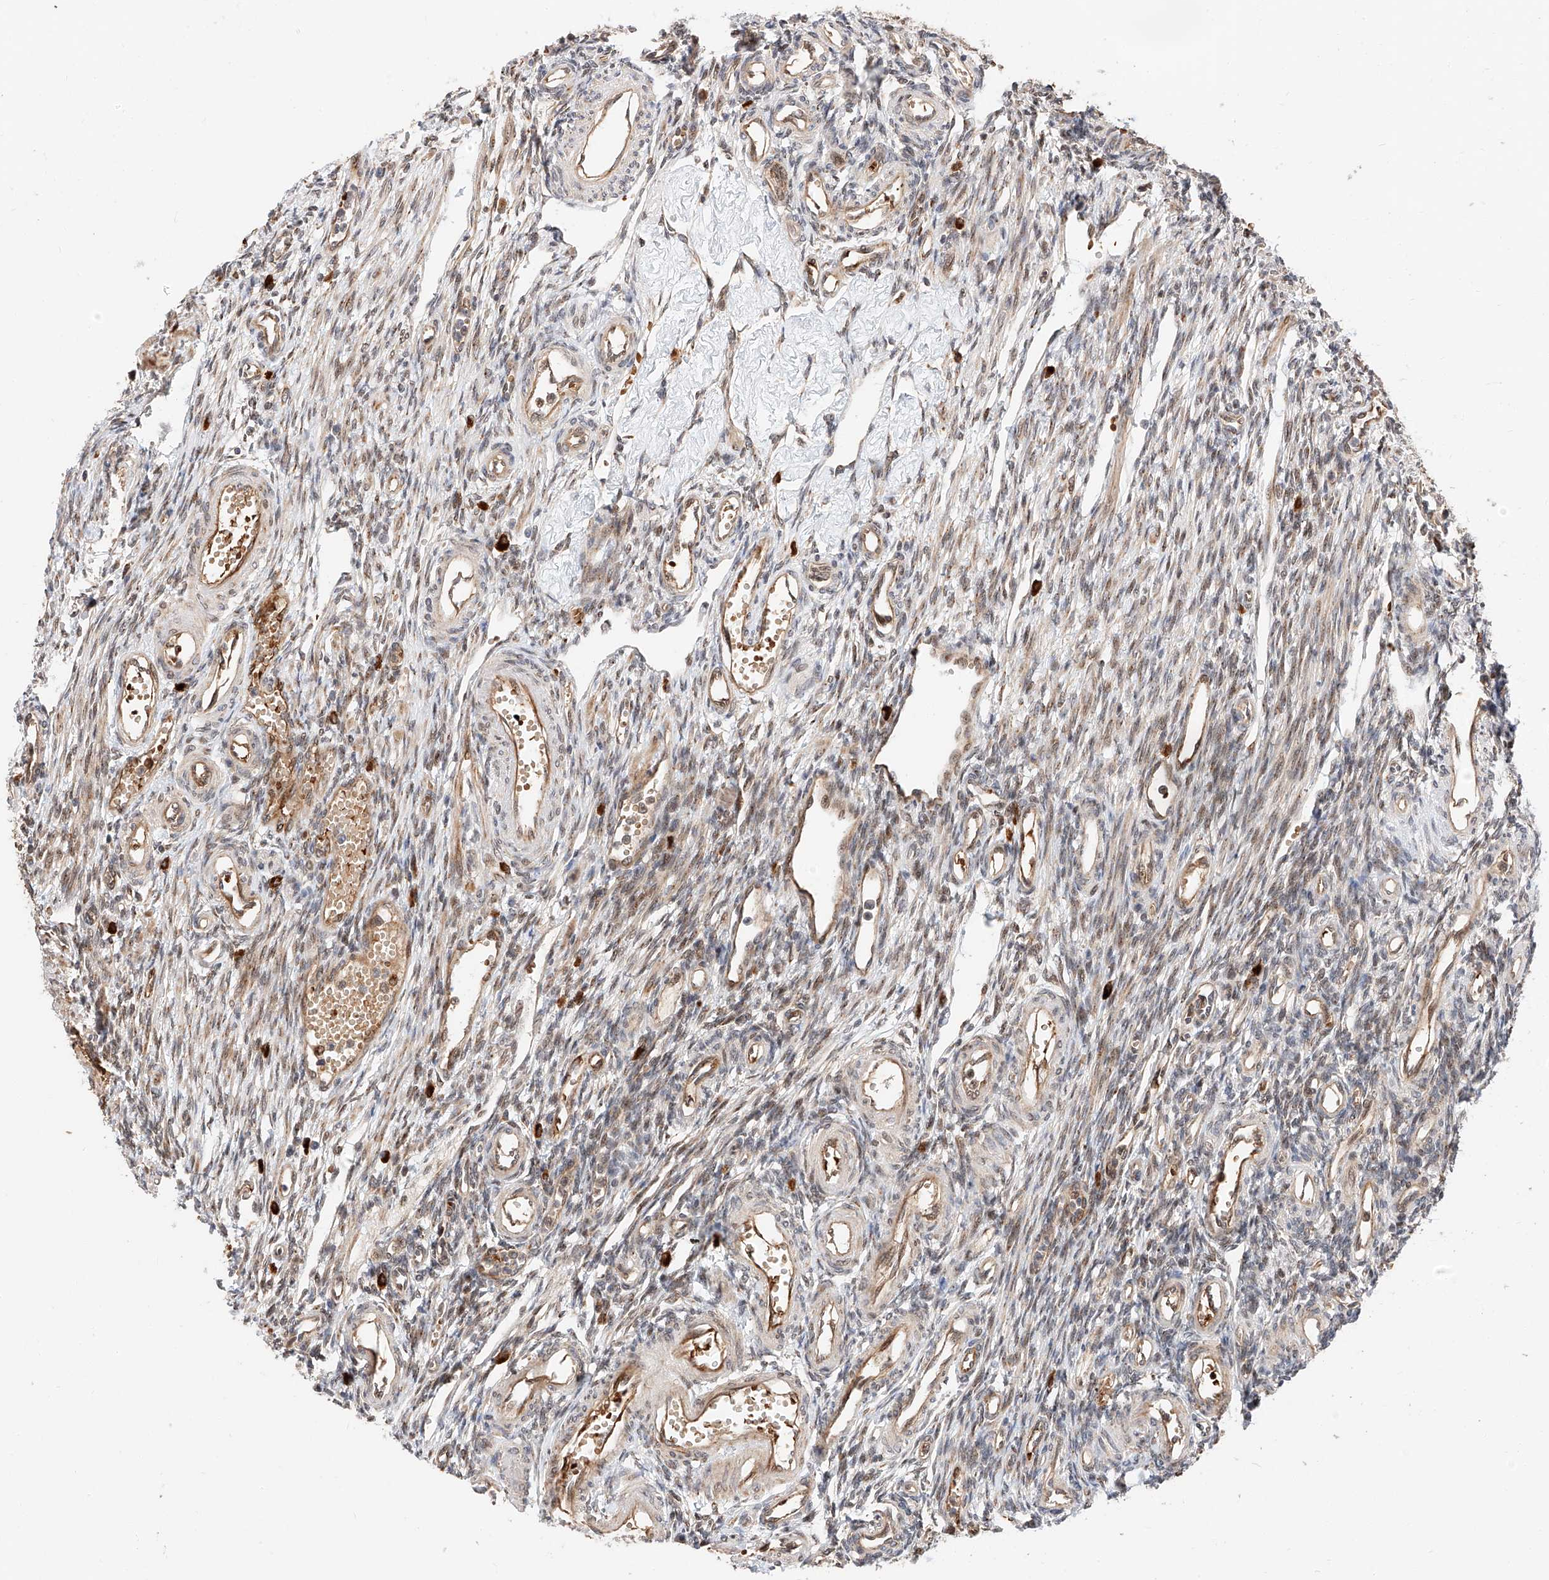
{"staining": {"intensity": "weak", "quantity": "25%-75%", "location": "cytoplasmic/membranous,nuclear"}, "tissue": "ovary", "cell_type": "Ovarian stroma cells", "image_type": "normal", "snomed": [{"axis": "morphology", "description": "Normal tissue, NOS"}, {"axis": "morphology", "description": "Cyst, NOS"}, {"axis": "topography", "description": "Ovary"}], "caption": "Ovary stained with immunohistochemistry displays weak cytoplasmic/membranous,nuclear expression in about 25%-75% of ovarian stroma cells. (brown staining indicates protein expression, while blue staining denotes nuclei).", "gene": "THTPA", "patient": {"sex": "female", "age": 33}}